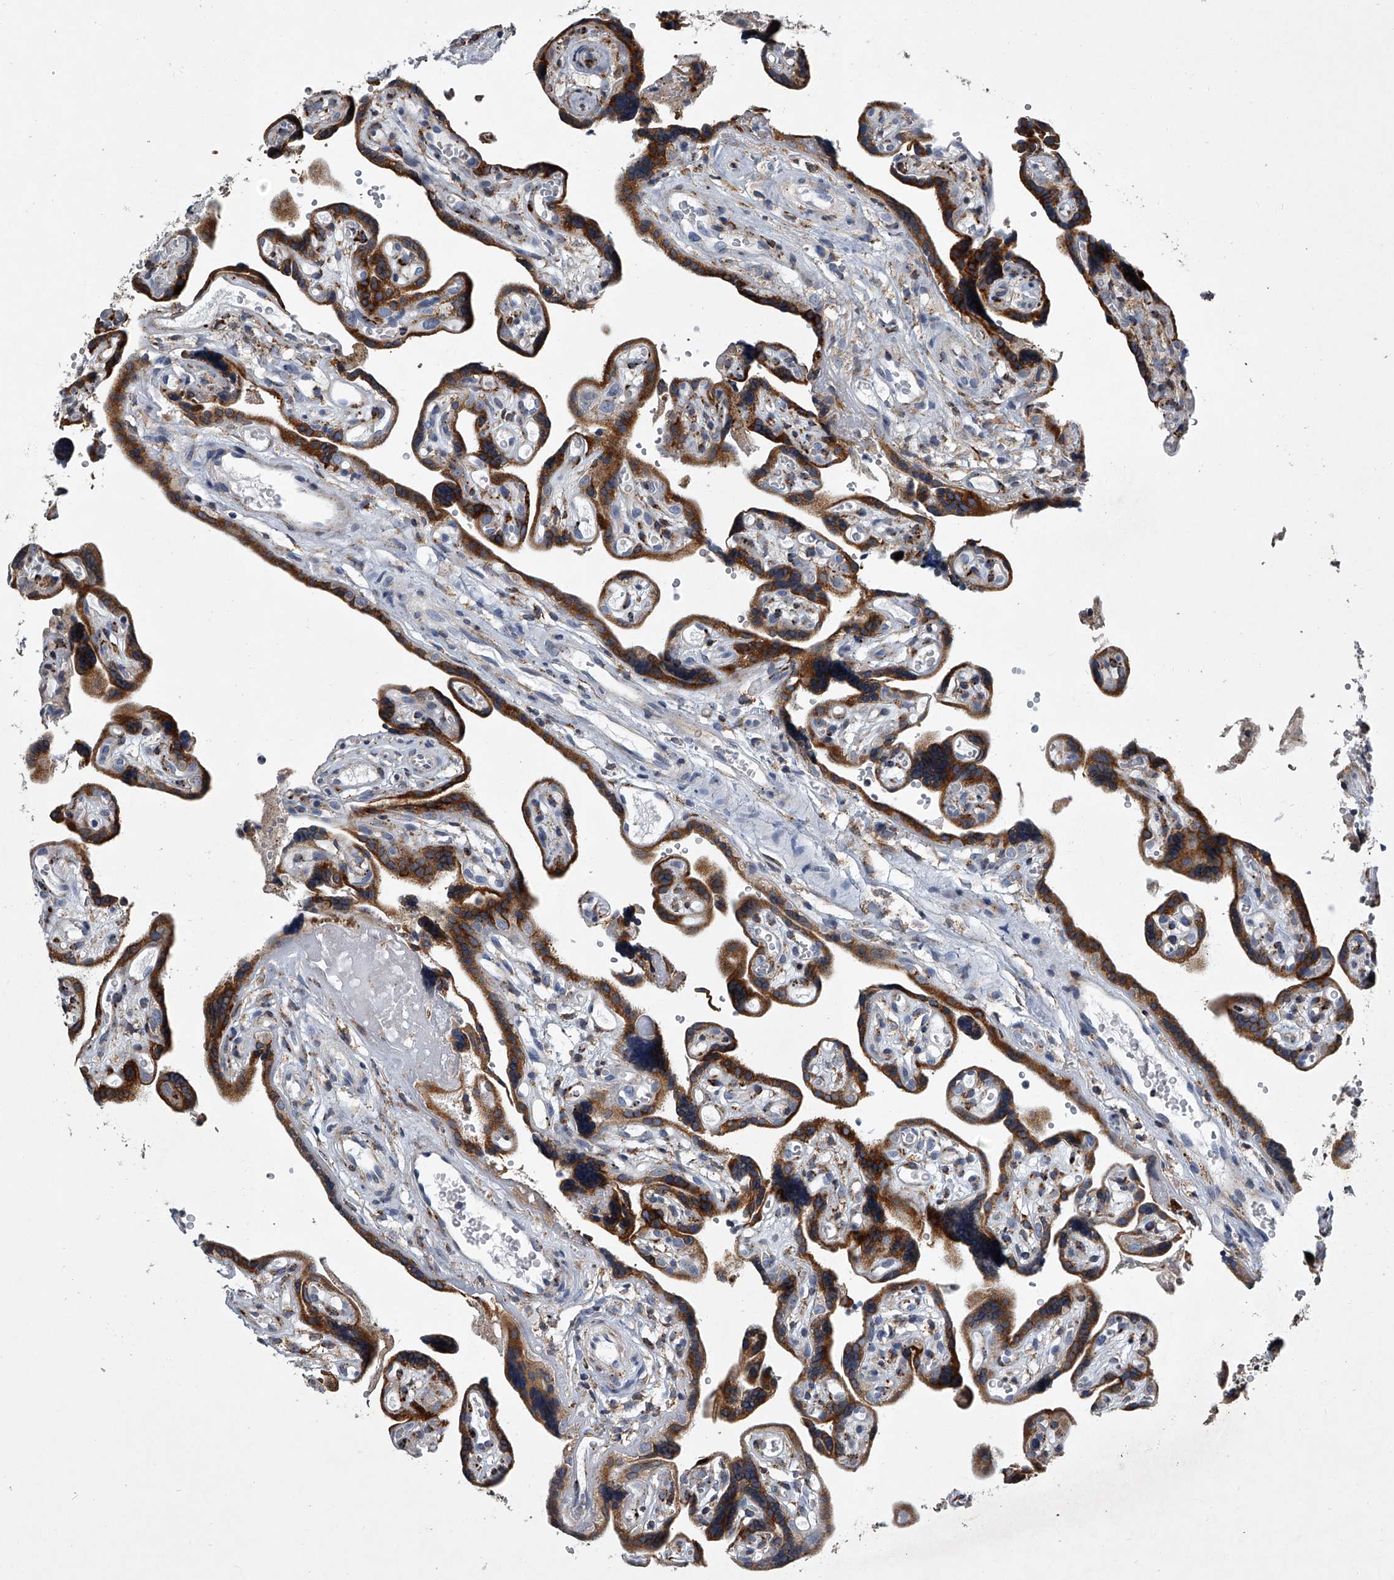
{"staining": {"intensity": "moderate", "quantity": "<25%", "location": "cytoplasmic/membranous"}, "tissue": "placenta", "cell_type": "Decidual cells", "image_type": "normal", "snomed": [{"axis": "morphology", "description": "Normal tissue, NOS"}, {"axis": "topography", "description": "Placenta"}], "caption": "Placenta stained with a brown dye exhibits moderate cytoplasmic/membranous positive positivity in approximately <25% of decidual cells.", "gene": "TMEM63C", "patient": {"sex": "female", "age": 30}}